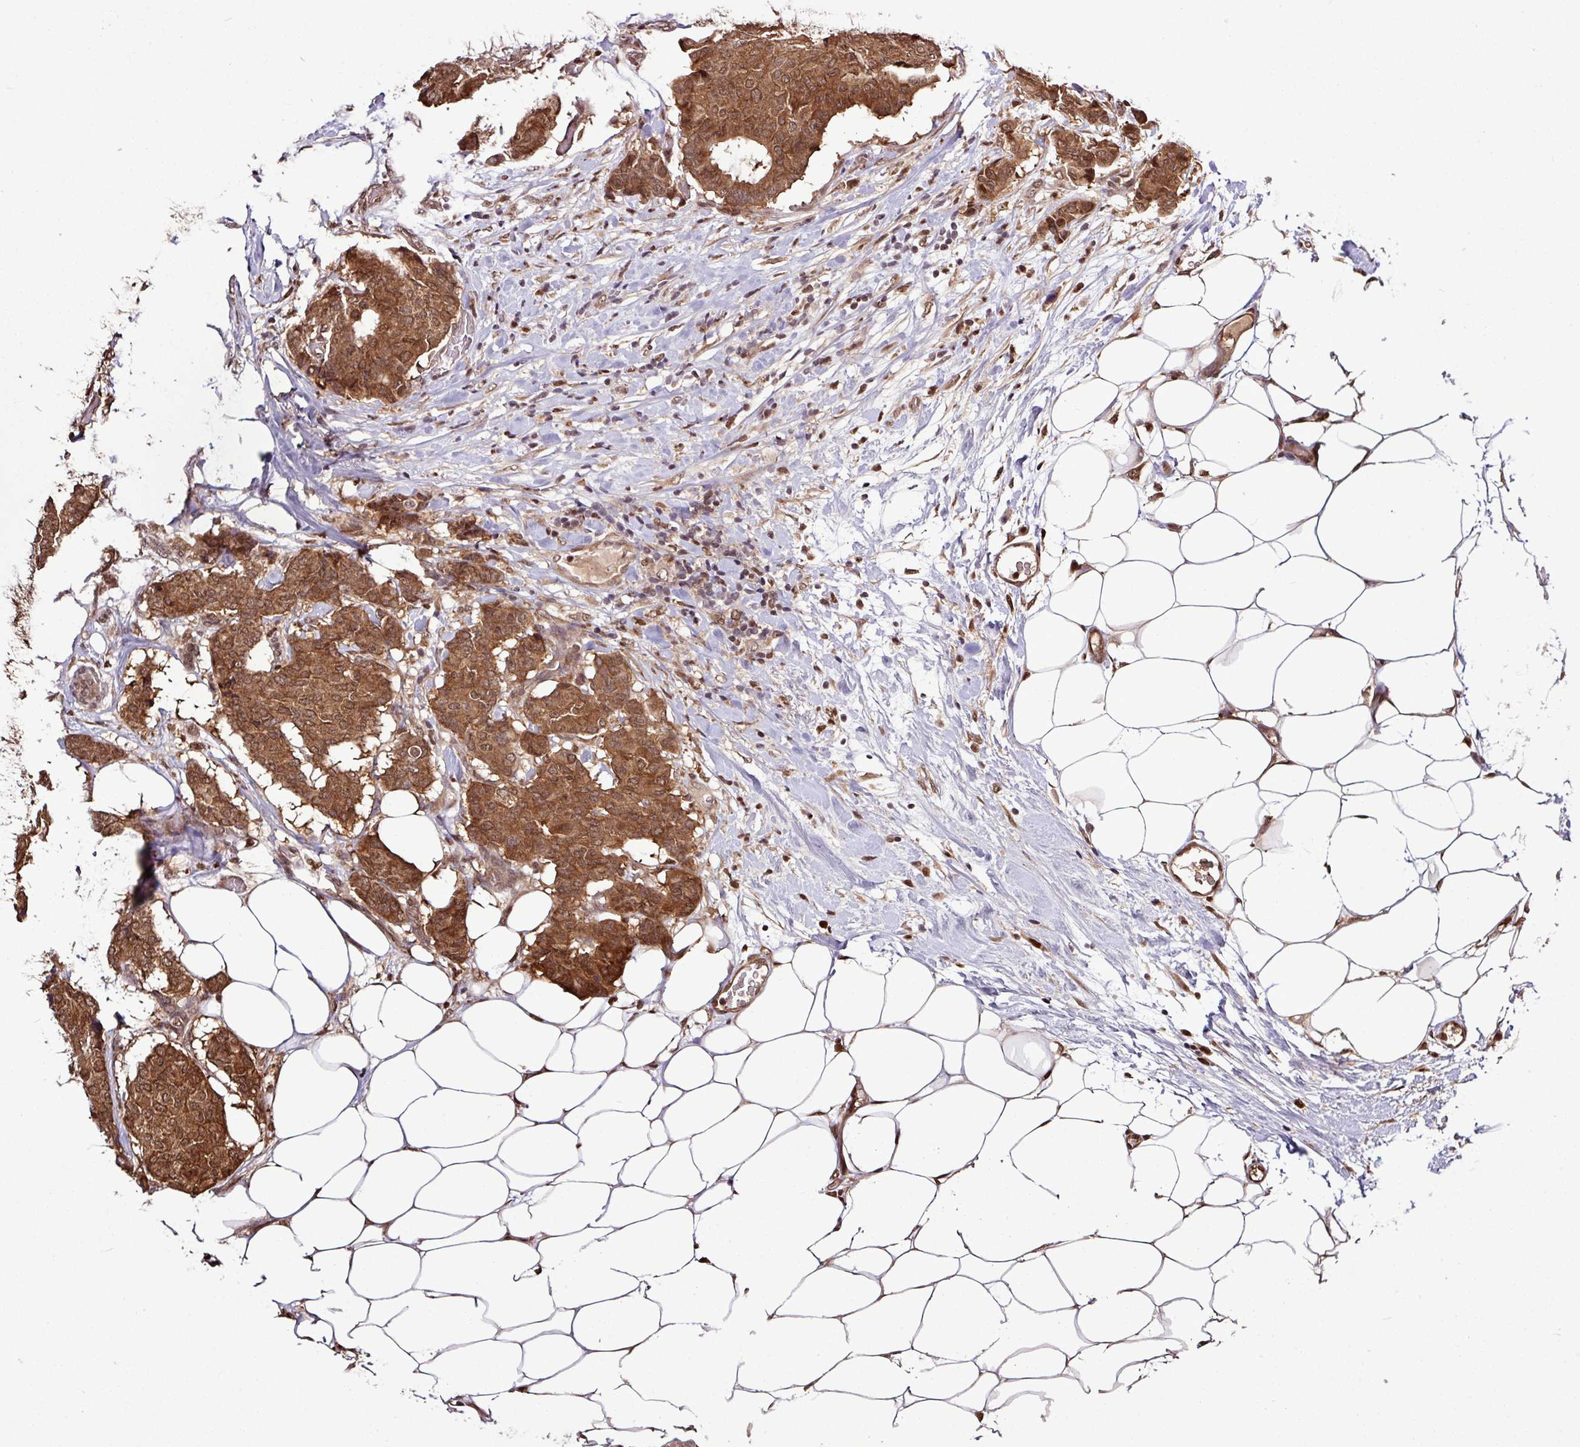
{"staining": {"intensity": "moderate", "quantity": ">75%", "location": "cytoplasmic/membranous,nuclear"}, "tissue": "breast cancer", "cell_type": "Tumor cells", "image_type": "cancer", "snomed": [{"axis": "morphology", "description": "Duct carcinoma"}, {"axis": "topography", "description": "Breast"}], "caption": "IHC of human breast cancer shows medium levels of moderate cytoplasmic/membranous and nuclear expression in approximately >75% of tumor cells. (Stains: DAB (3,3'-diaminobenzidine) in brown, nuclei in blue, Microscopy: brightfield microscopy at high magnification).", "gene": "SKIC2", "patient": {"sex": "female", "age": 75}}